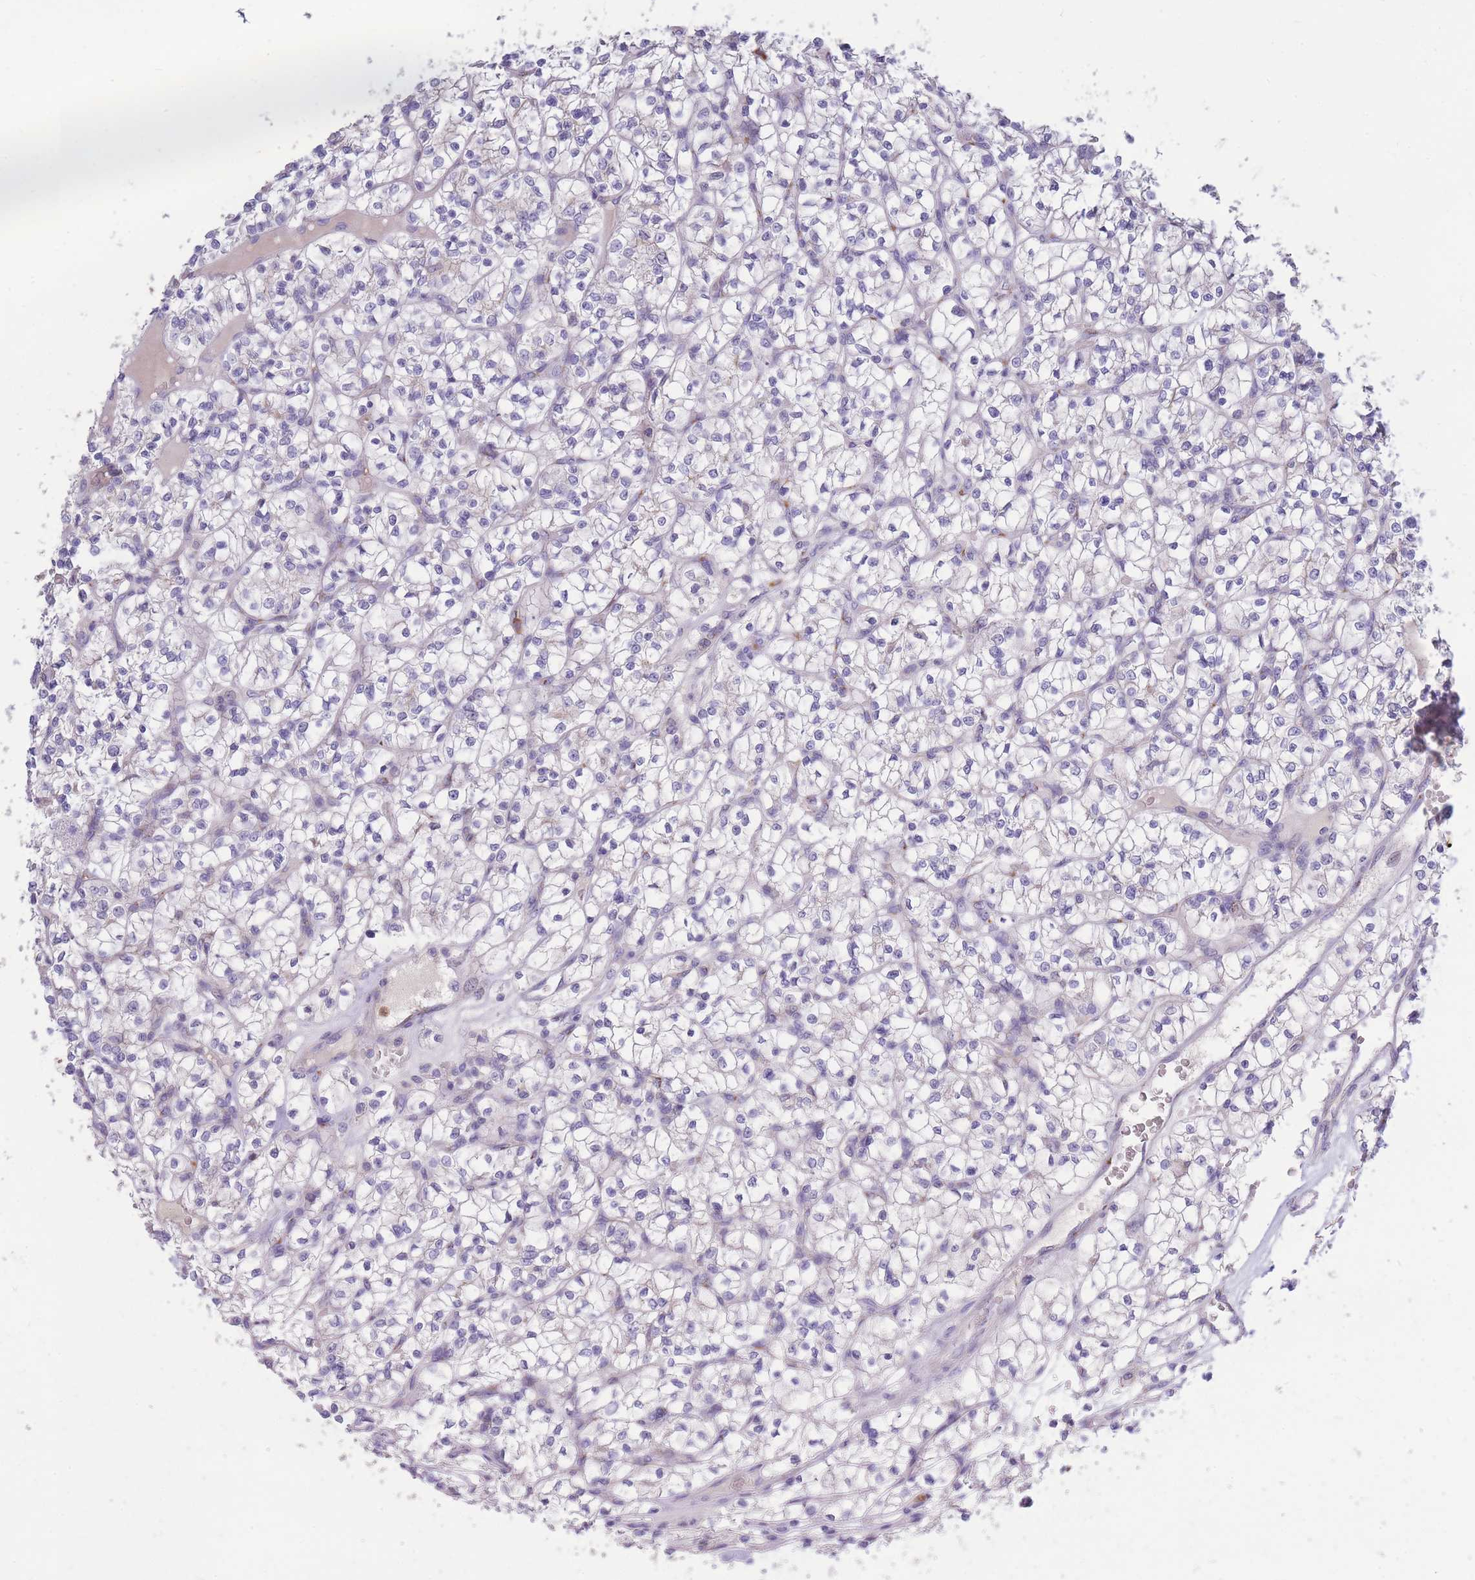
{"staining": {"intensity": "negative", "quantity": "none", "location": "none"}, "tissue": "renal cancer", "cell_type": "Tumor cells", "image_type": "cancer", "snomed": [{"axis": "morphology", "description": "Adenocarcinoma, NOS"}, {"axis": "topography", "description": "Kidney"}], "caption": "Immunohistochemistry of human renal cancer demonstrates no staining in tumor cells.", "gene": "CENPM", "patient": {"sex": "female", "age": 64}}